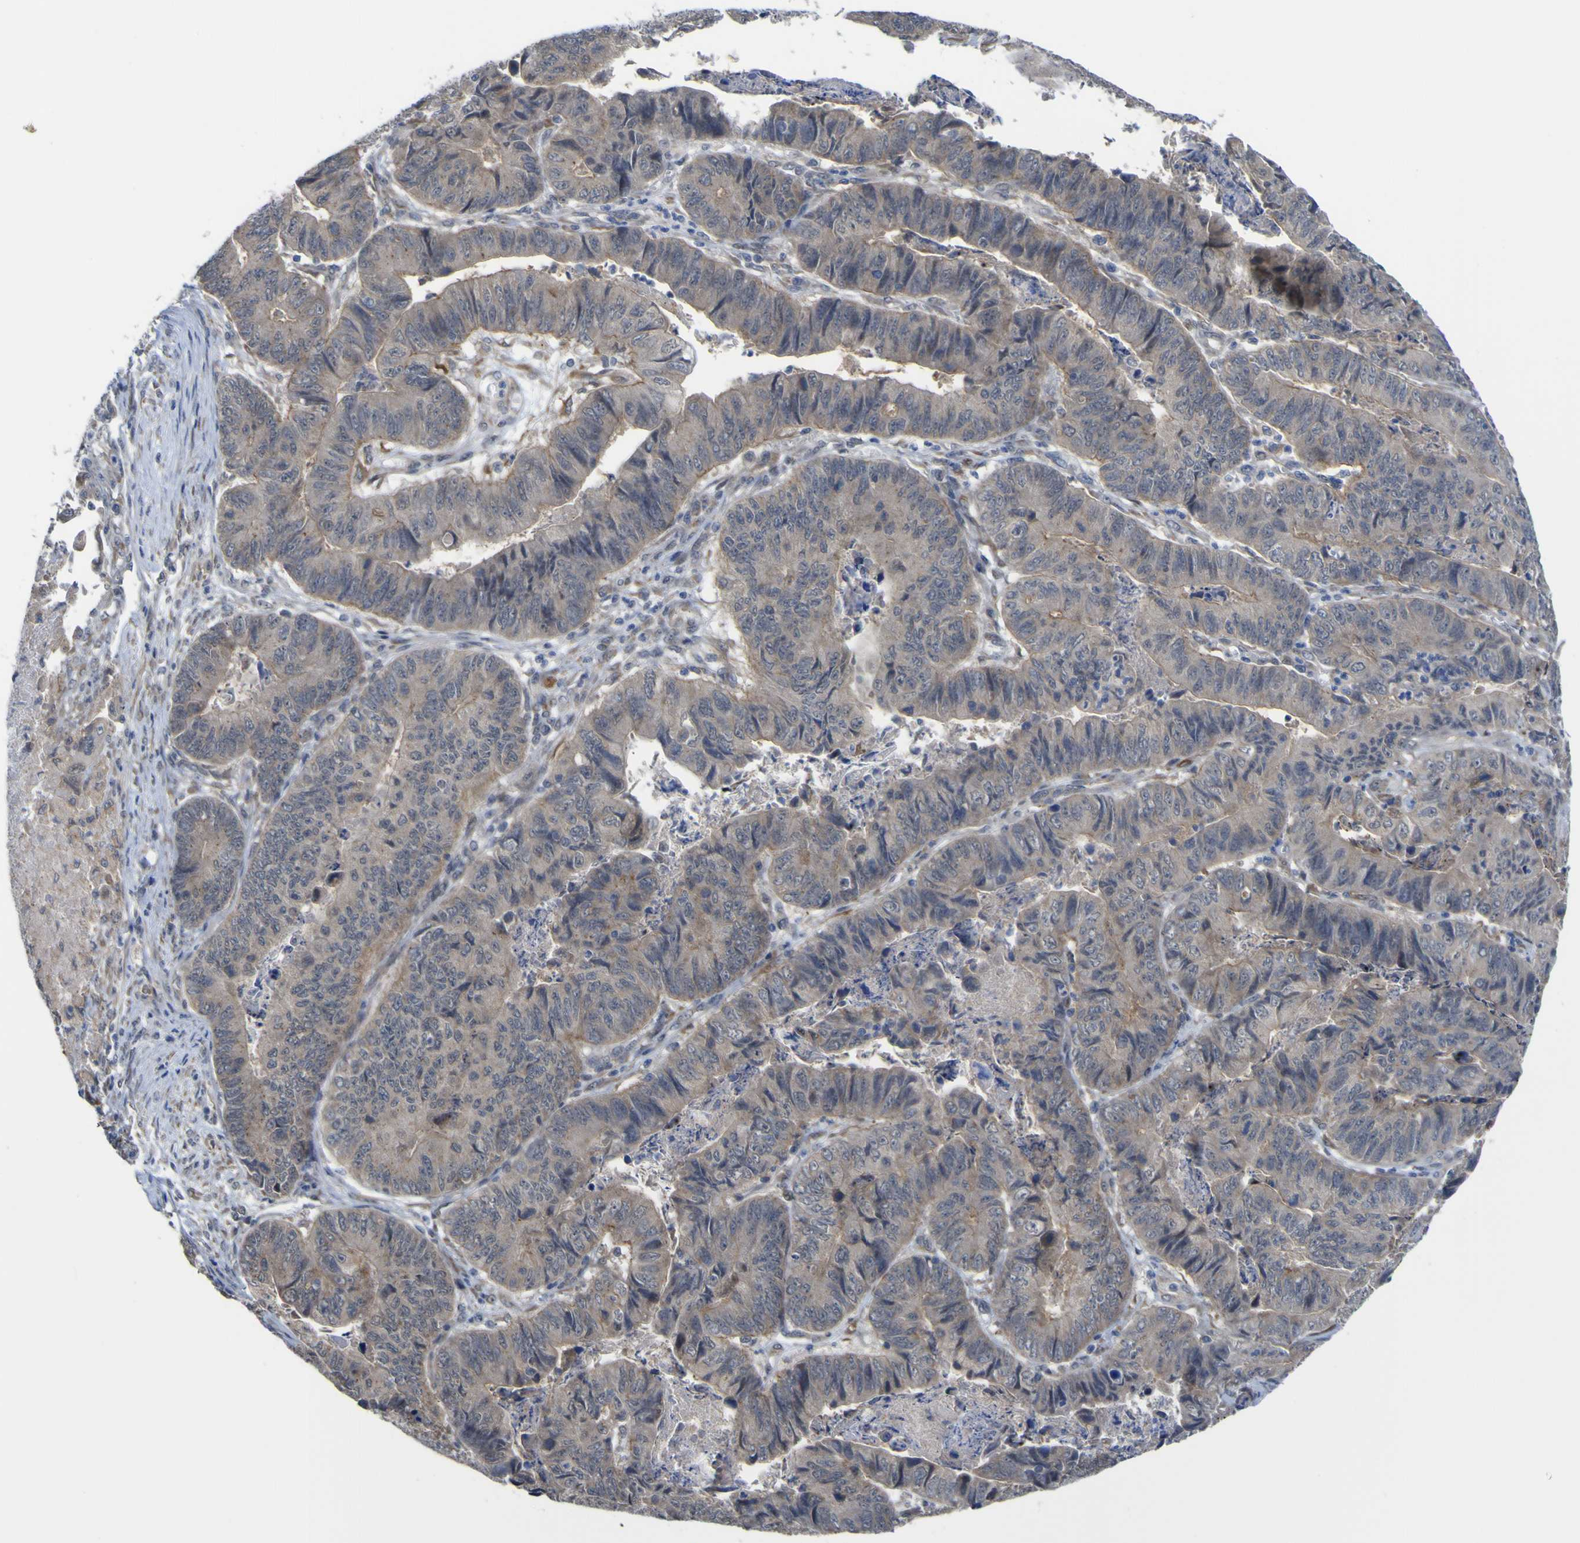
{"staining": {"intensity": "moderate", "quantity": "<25%", "location": "cytoplasmic/membranous"}, "tissue": "stomach cancer", "cell_type": "Tumor cells", "image_type": "cancer", "snomed": [{"axis": "morphology", "description": "Adenocarcinoma, NOS"}, {"axis": "topography", "description": "Stomach, lower"}], "caption": "Protein staining demonstrates moderate cytoplasmic/membranous staining in about <25% of tumor cells in adenocarcinoma (stomach).", "gene": "TNFRSF11A", "patient": {"sex": "male", "age": 77}}